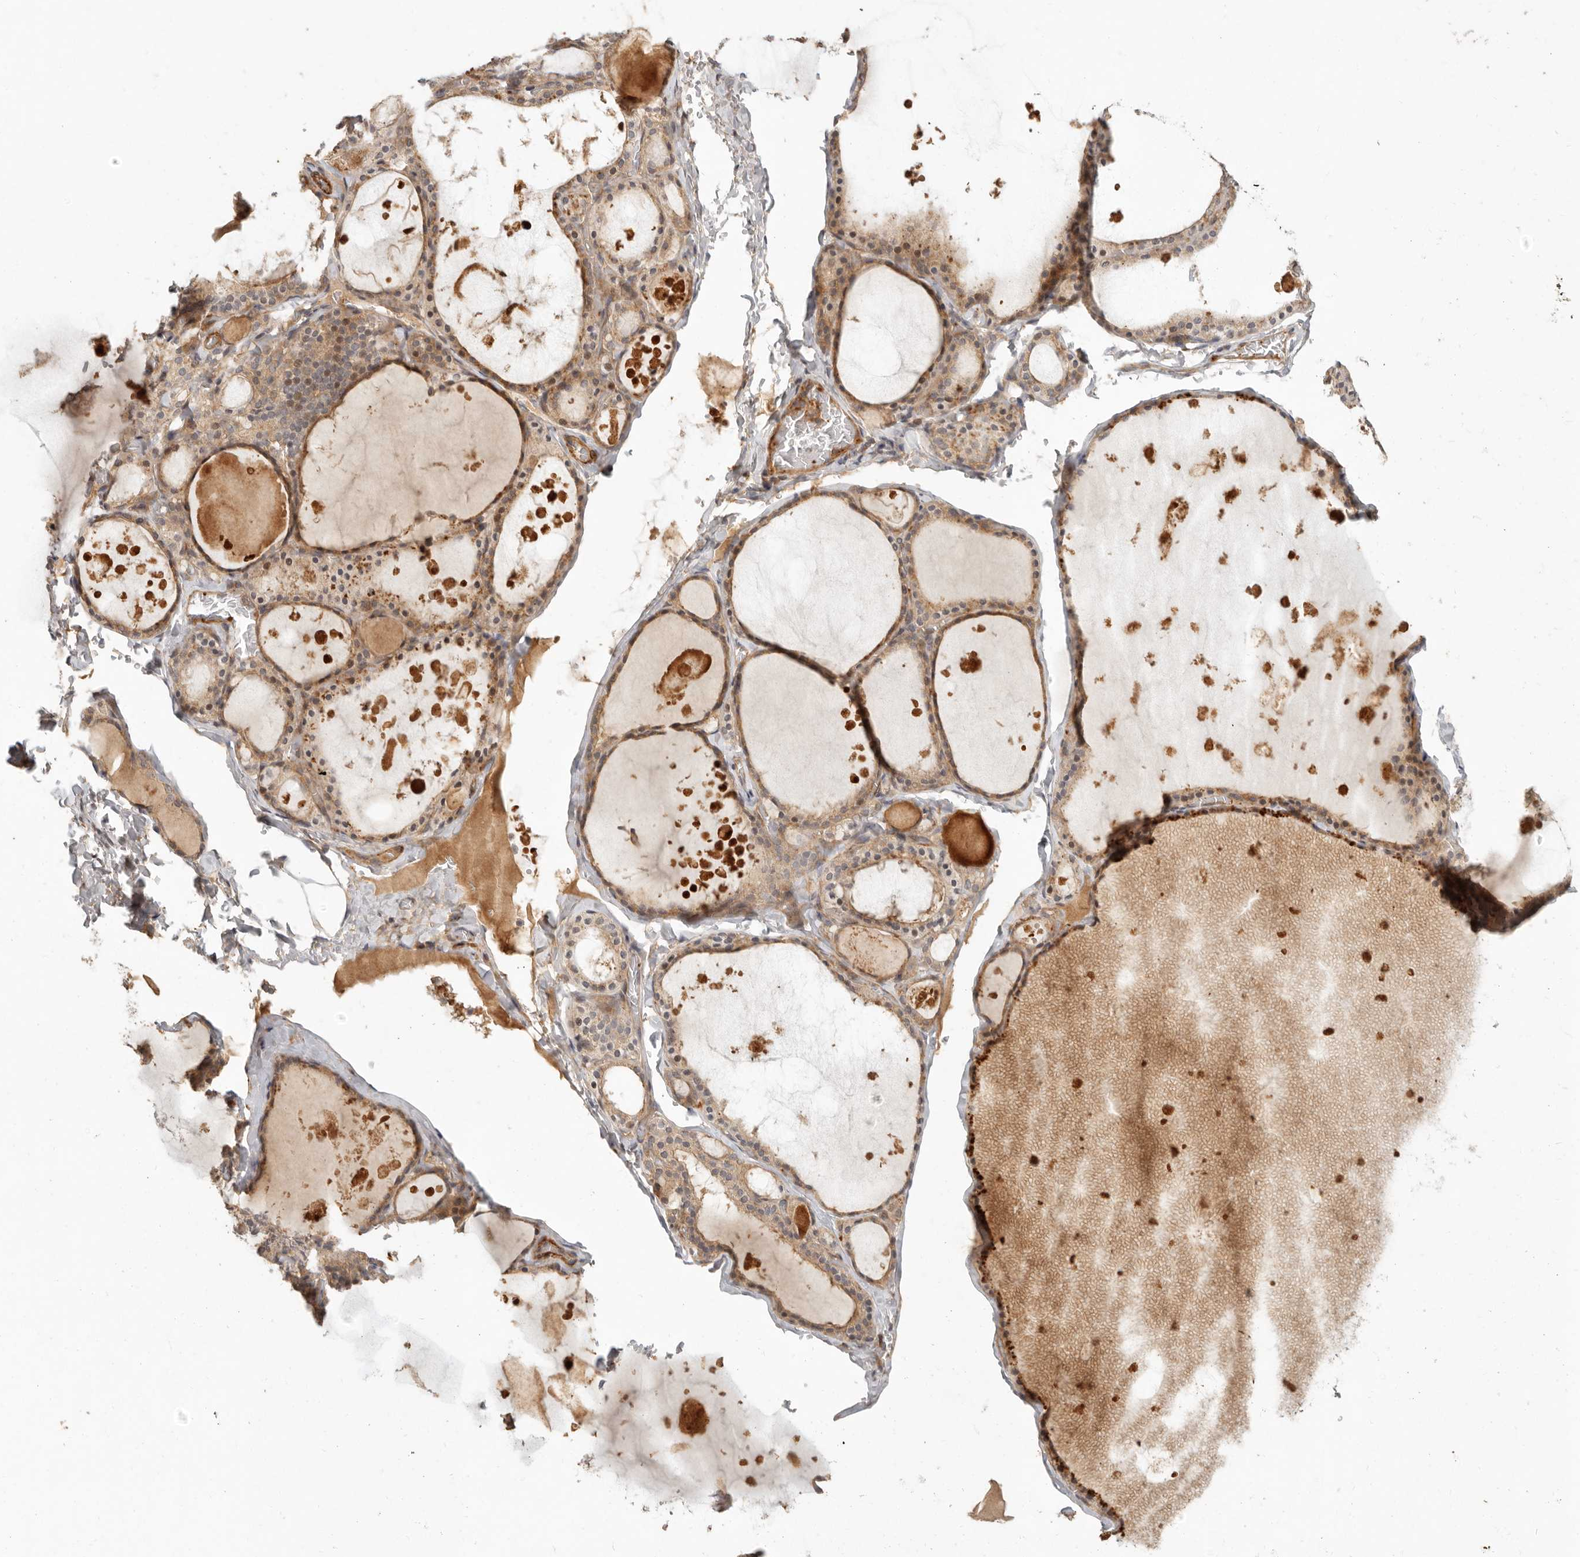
{"staining": {"intensity": "moderate", "quantity": ">75%", "location": "cytoplasmic/membranous"}, "tissue": "thyroid gland", "cell_type": "Glandular cells", "image_type": "normal", "snomed": [{"axis": "morphology", "description": "Normal tissue, NOS"}, {"axis": "topography", "description": "Thyroid gland"}], "caption": "A medium amount of moderate cytoplasmic/membranous staining is present in about >75% of glandular cells in normal thyroid gland. (DAB (3,3'-diaminobenzidine) IHC, brown staining for protein, blue staining for nuclei).", "gene": "VIPR1", "patient": {"sex": "male", "age": 56}}